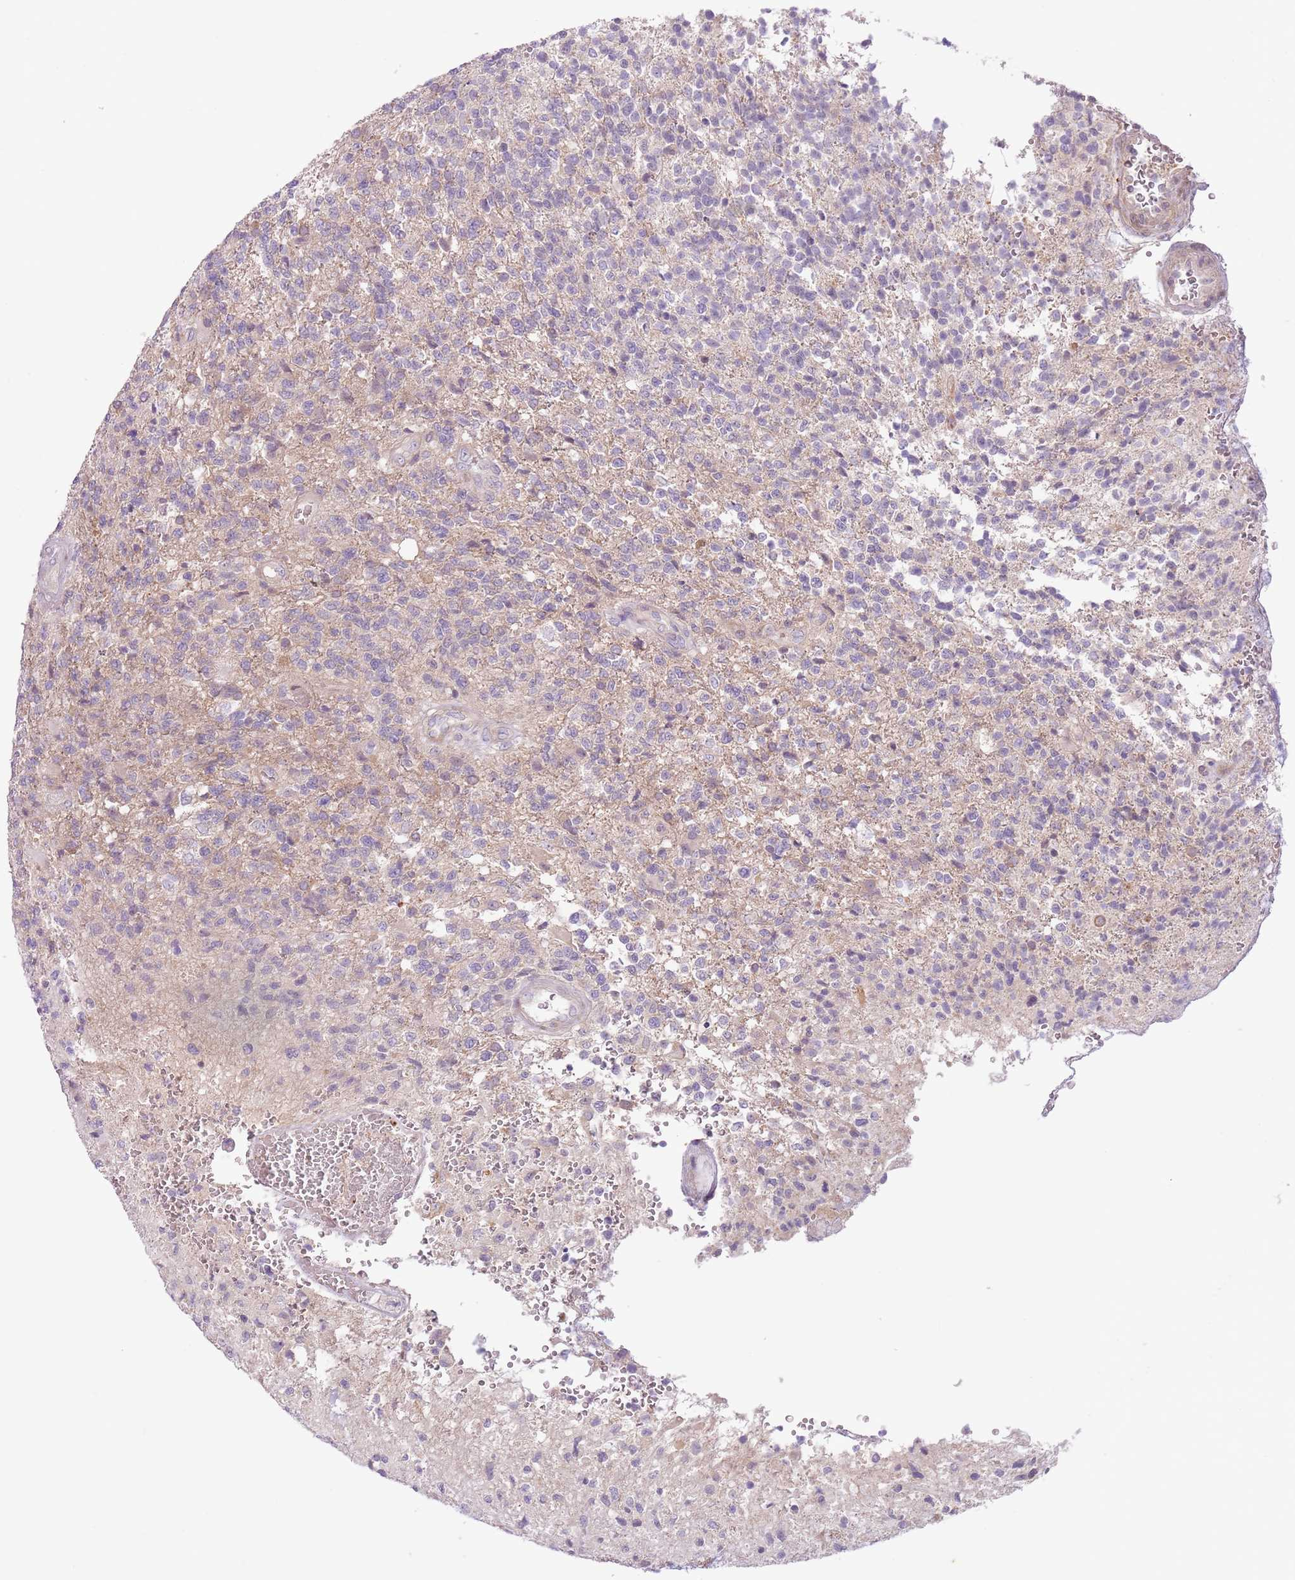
{"staining": {"intensity": "negative", "quantity": "none", "location": "none"}, "tissue": "glioma", "cell_type": "Tumor cells", "image_type": "cancer", "snomed": [{"axis": "morphology", "description": "Glioma, malignant, High grade"}, {"axis": "topography", "description": "Brain"}], "caption": "This is an immunohistochemistry histopathology image of glioma. There is no staining in tumor cells.", "gene": "MRO", "patient": {"sex": "male", "age": 56}}